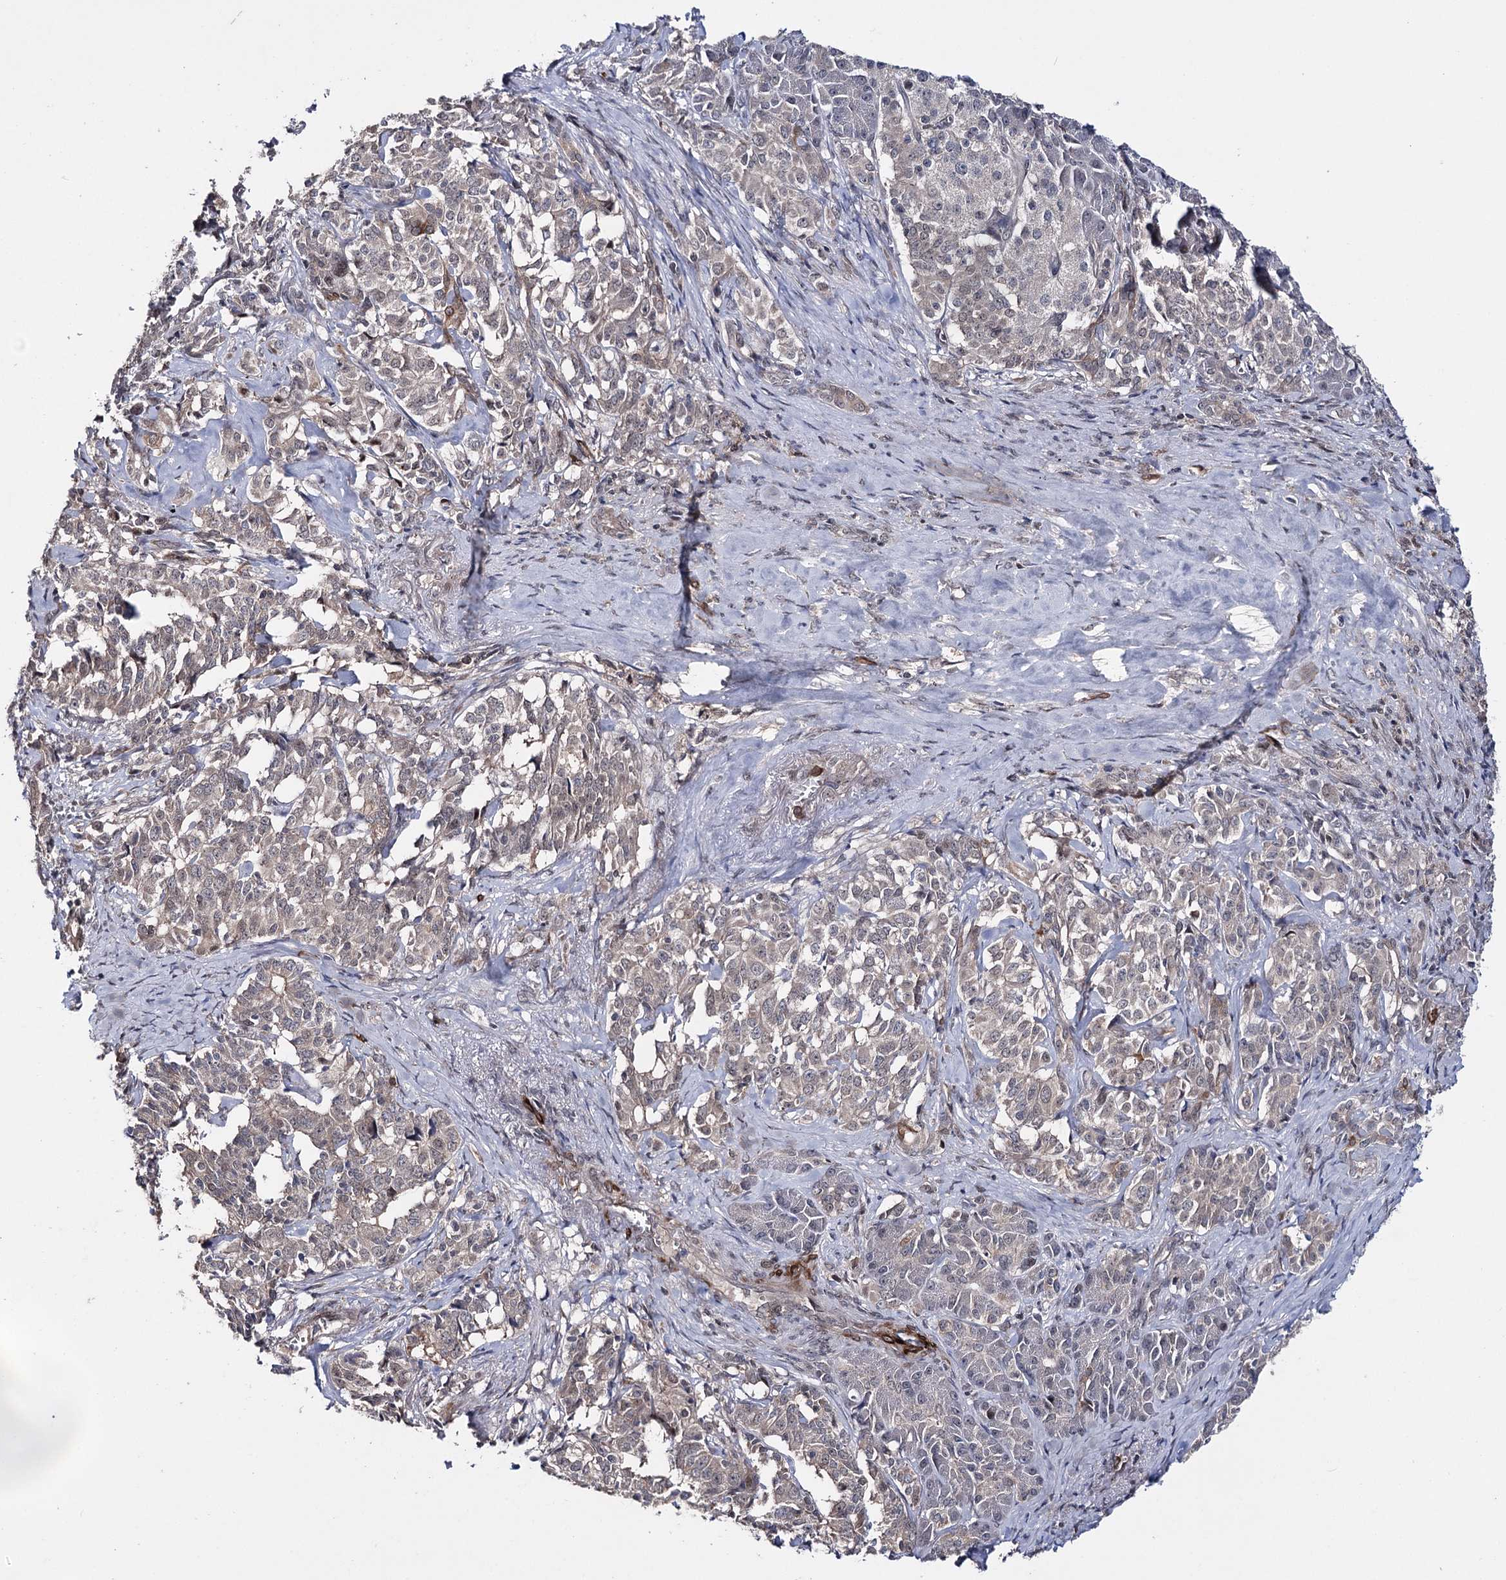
{"staining": {"intensity": "negative", "quantity": "none", "location": "none"}, "tissue": "pancreatic cancer", "cell_type": "Tumor cells", "image_type": "cancer", "snomed": [{"axis": "morphology", "description": "Adenocarcinoma, NOS"}, {"axis": "topography", "description": "Pancreas"}], "caption": "Immunohistochemistry histopathology image of human pancreatic adenocarcinoma stained for a protein (brown), which demonstrates no staining in tumor cells.", "gene": "HSD11B2", "patient": {"sex": "female", "age": 74}}